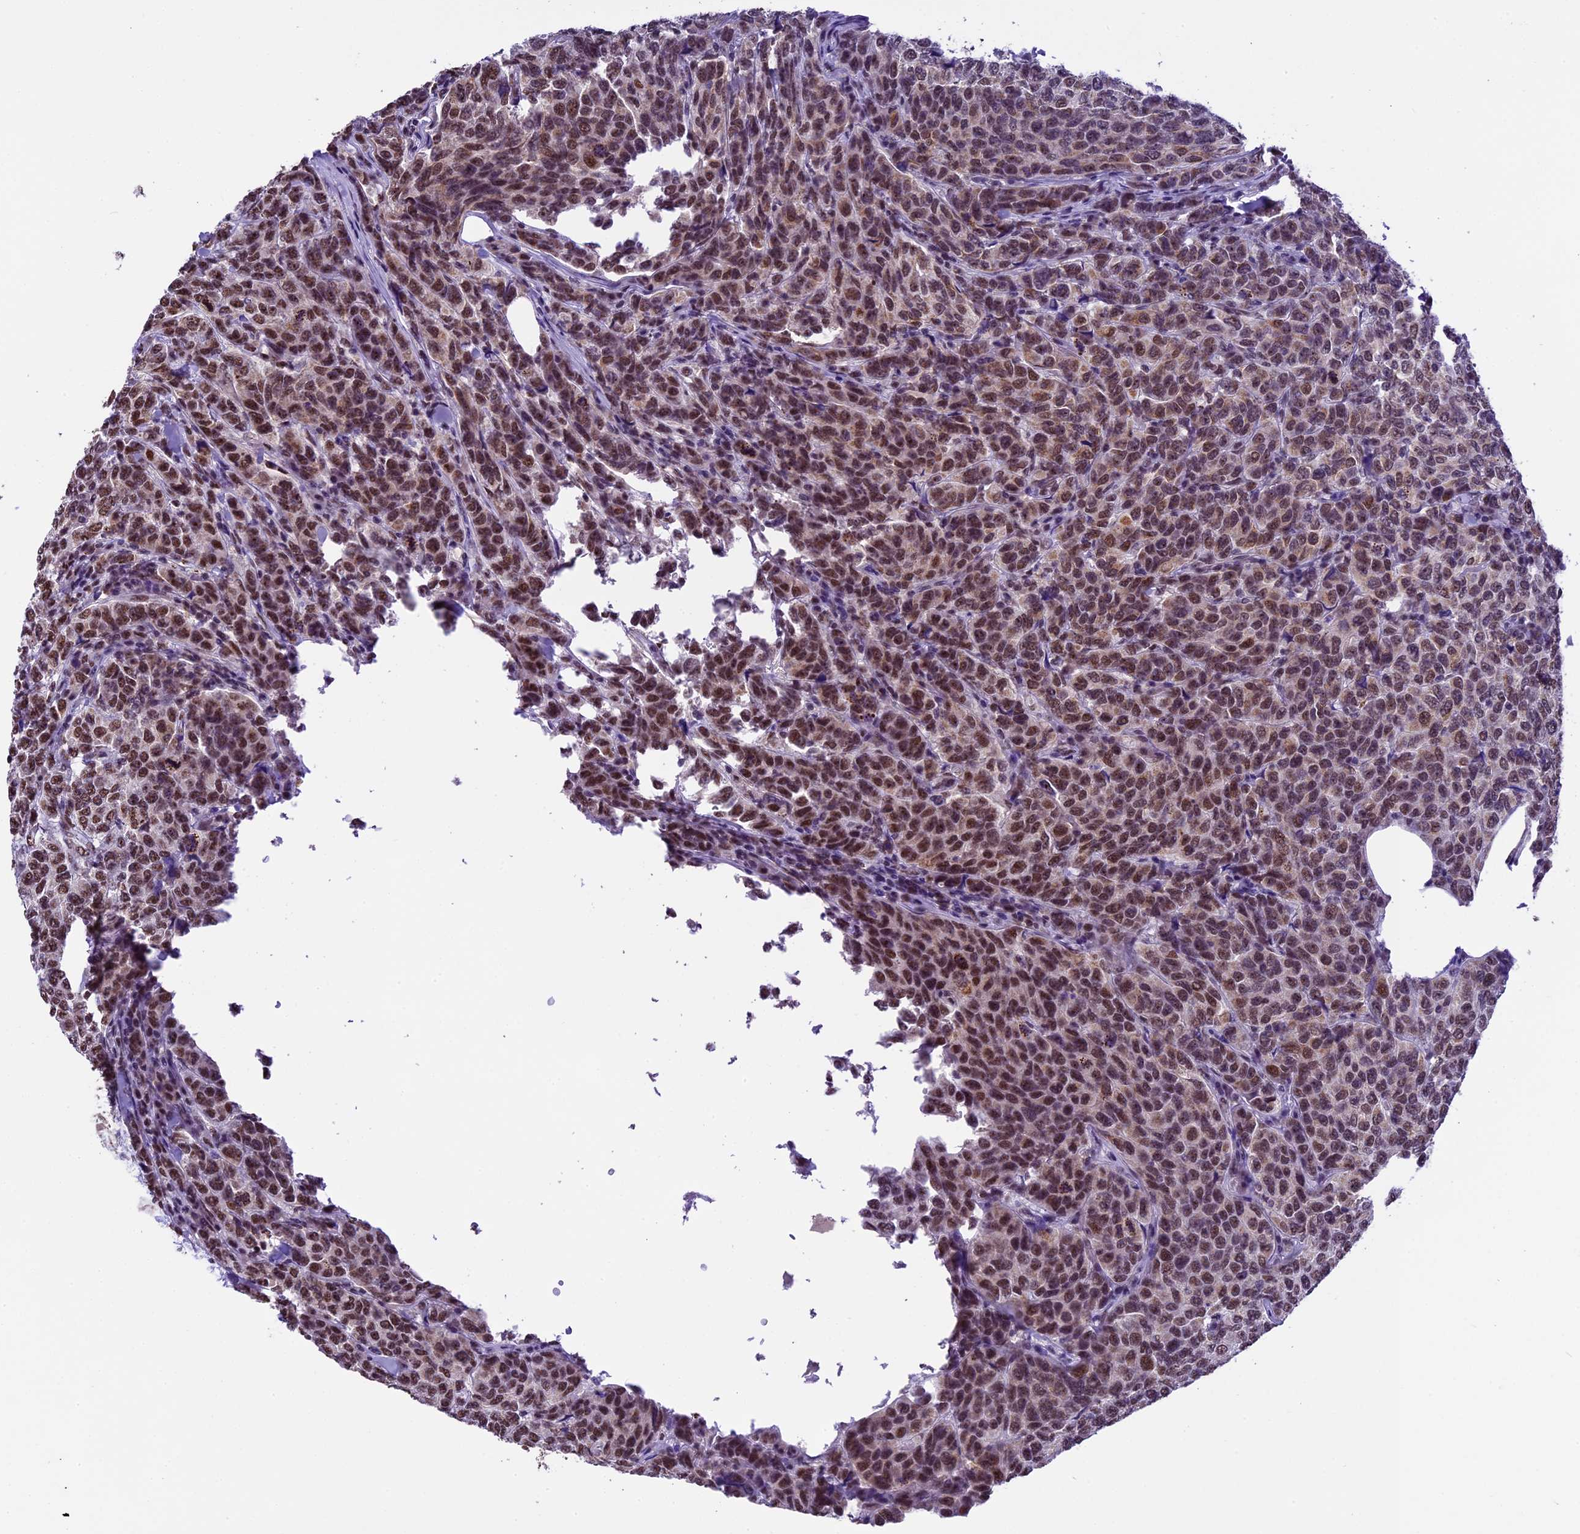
{"staining": {"intensity": "moderate", "quantity": ">75%", "location": "nuclear"}, "tissue": "breast cancer", "cell_type": "Tumor cells", "image_type": "cancer", "snomed": [{"axis": "morphology", "description": "Duct carcinoma"}, {"axis": "topography", "description": "Breast"}], "caption": "The immunohistochemical stain labels moderate nuclear expression in tumor cells of breast infiltrating ductal carcinoma tissue. (Stains: DAB in brown, nuclei in blue, Microscopy: brightfield microscopy at high magnification).", "gene": "CARS2", "patient": {"sex": "female", "age": 55}}